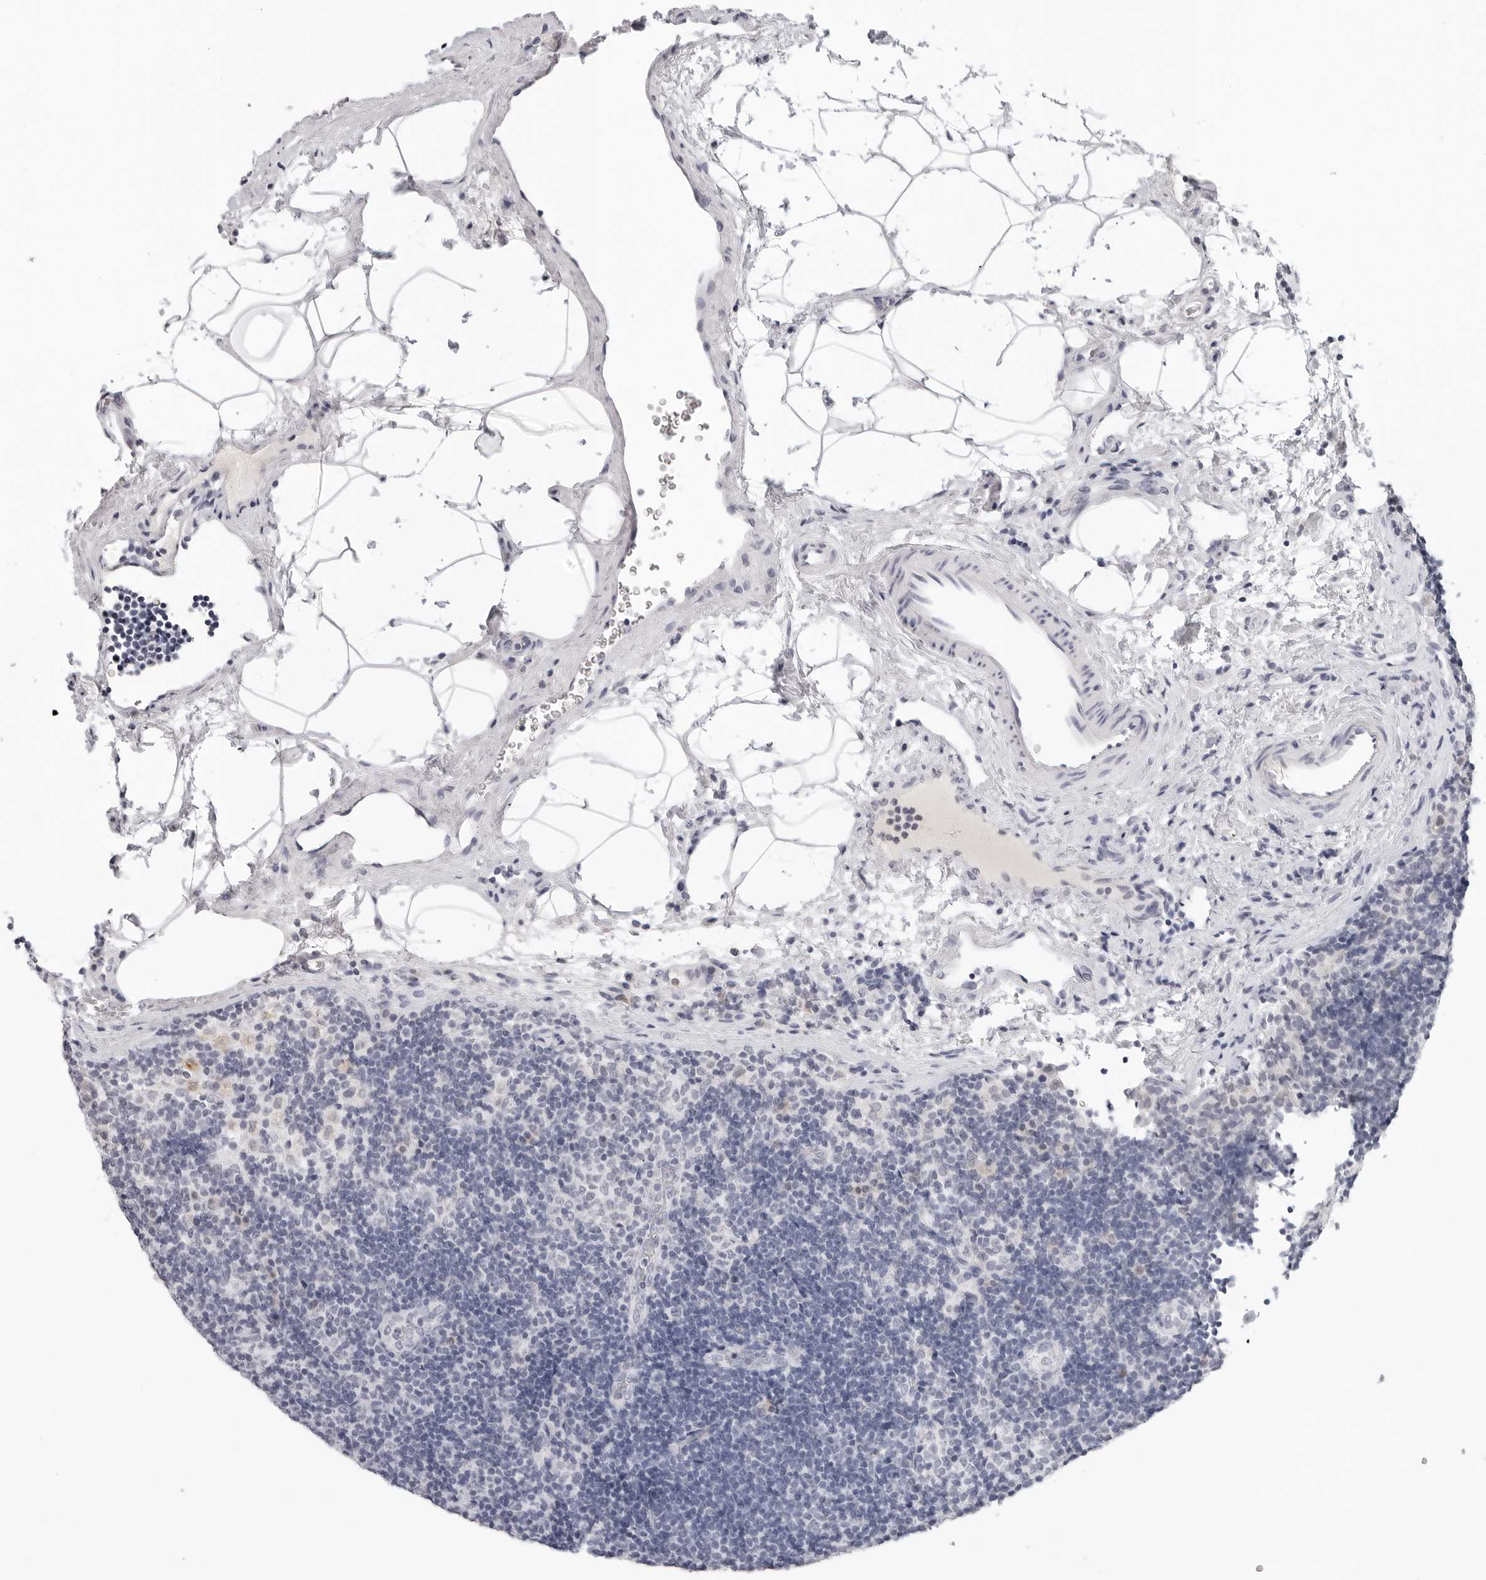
{"staining": {"intensity": "negative", "quantity": "none", "location": "none"}, "tissue": "lymph node", "cell_type": "Germinal center cells", "image_type": "normal", "snomed": [{"axis": "morphology", "description": "Normal tissue, NOS"}, {"axis": "topography", "description": "Lymph node"}], "caption": "This is a image of immunohistochemistry staining of unremarkable lymph node, which shows no staining in germinal center cells. The staining was performed using DAB (3,3'-diaminobenzidine) to visualize the protein expression in brown, while the nuclei were stained in blue with hematoxylin (Magnification: 20x).", "gene": "EDN2", "patient": {"sex": "female", "age": 22}}